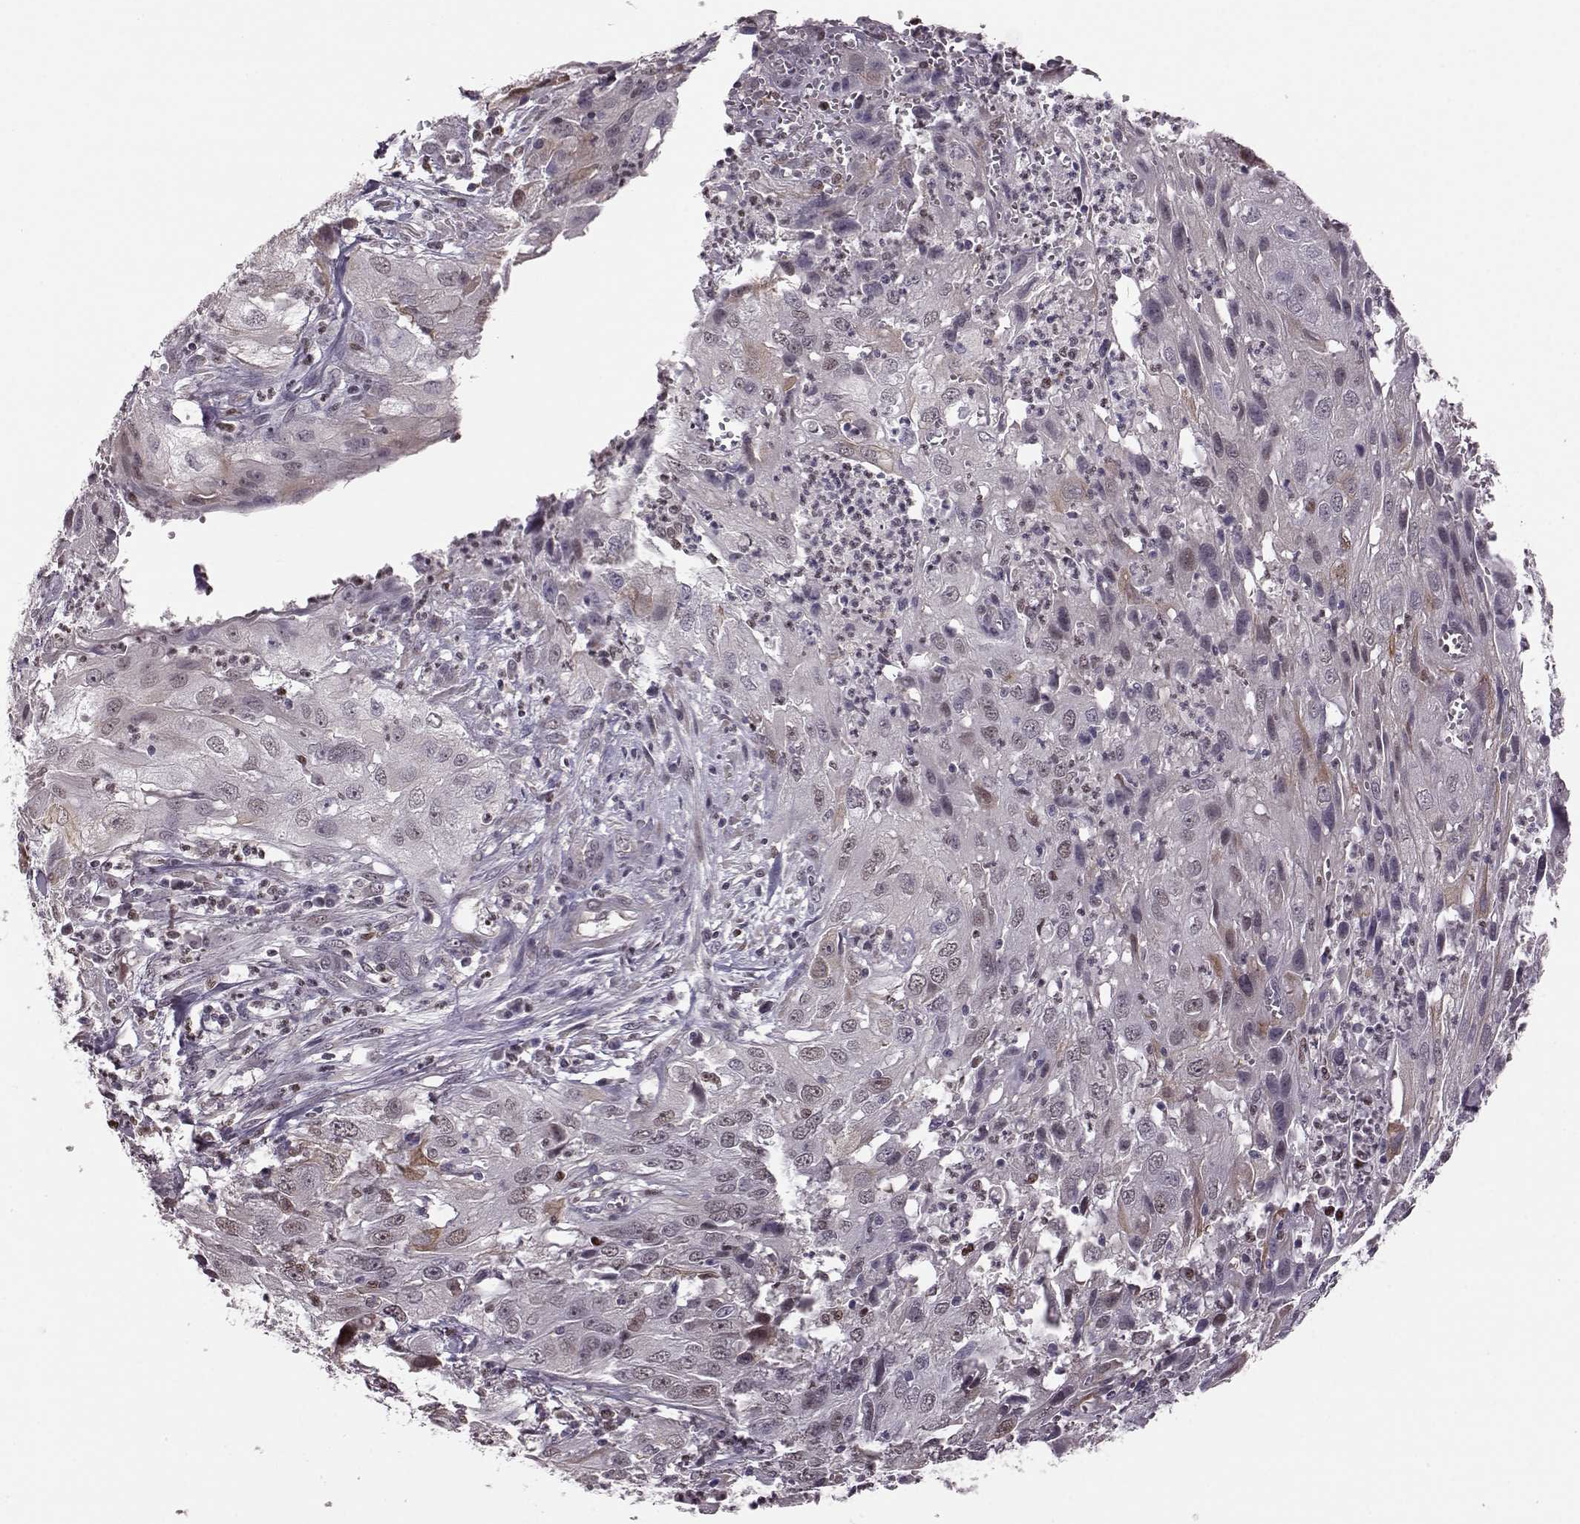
{"staining": {"intensity": "weak", "quantity": "<25%", "location": "nuclear"}, "tissue": "cervical cancer", "cell_type": "Tumor cells", "image_type": "cancer", "snomed": [{"axis": "morphology", "description": "Squamous cell carcinoma, NOS"}, {"axis": "topography", "description": "Cervix"}], "caption": "Squamous cell carcinoma (cervical) was stained to show a protein in brown. There is no significant staining in tumor cells.", "gene": "KLF6", "patient": {"sex": "female", "age": 32}}